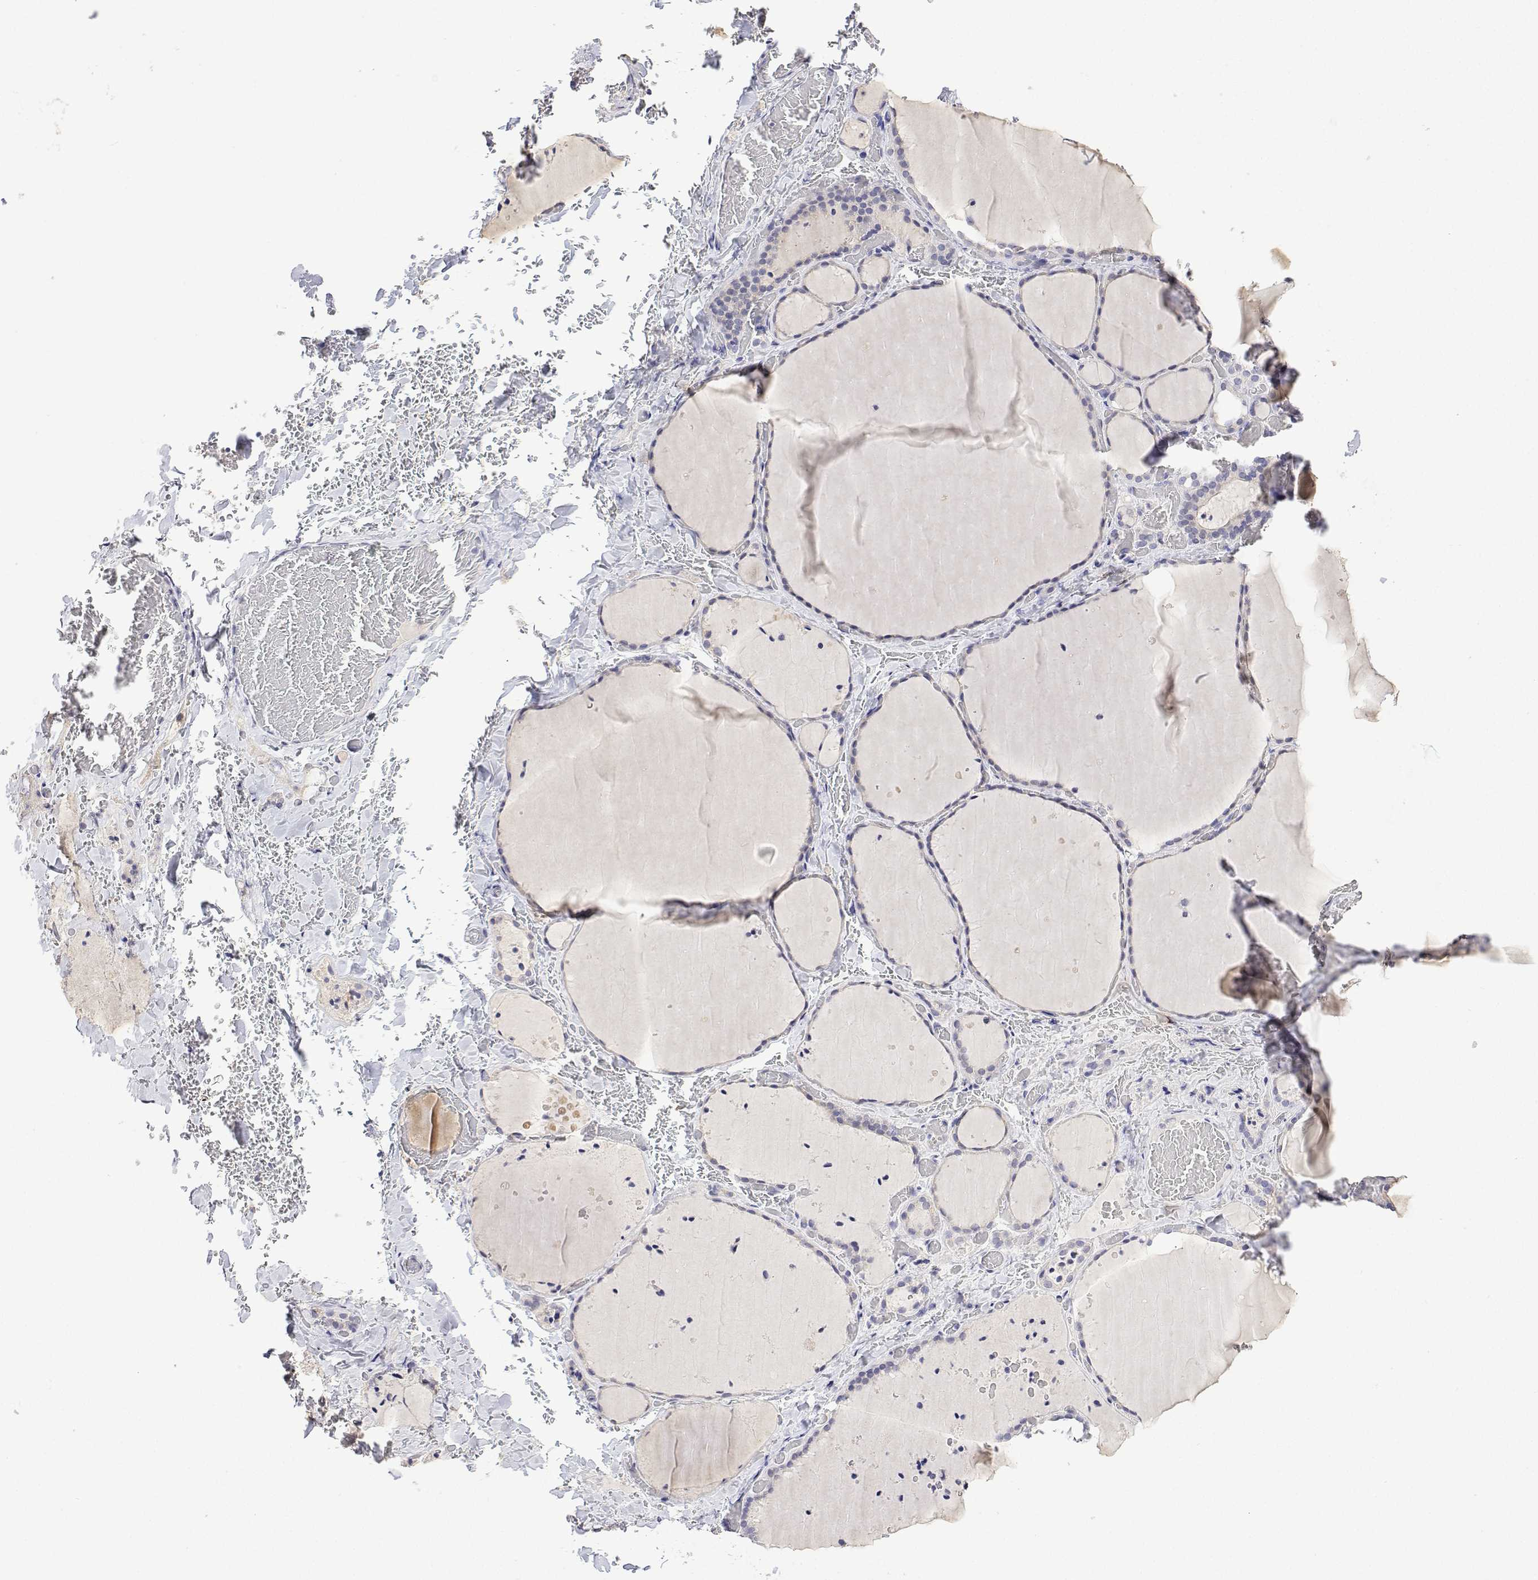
{"staining": {"intensity": "negative", "quantity": "none", "location": "none"}, "tissue": "thyroid gland", "cell_type": "Glandular cells", "image_type": "normal", "snomed": [{"axis": "morphology", "description": "Normal tissue, NOS"}, {"axis": "topography", "description": "Thyroid gland"}], "caption": "Immunohistochemistry (IHC) micrograph of unremarkable thyroid gland stained for a protein (brown), which shows no expression in glandular cells.", "gene": "PLCB1", "patient": {"sex": "female", "age": 36}}